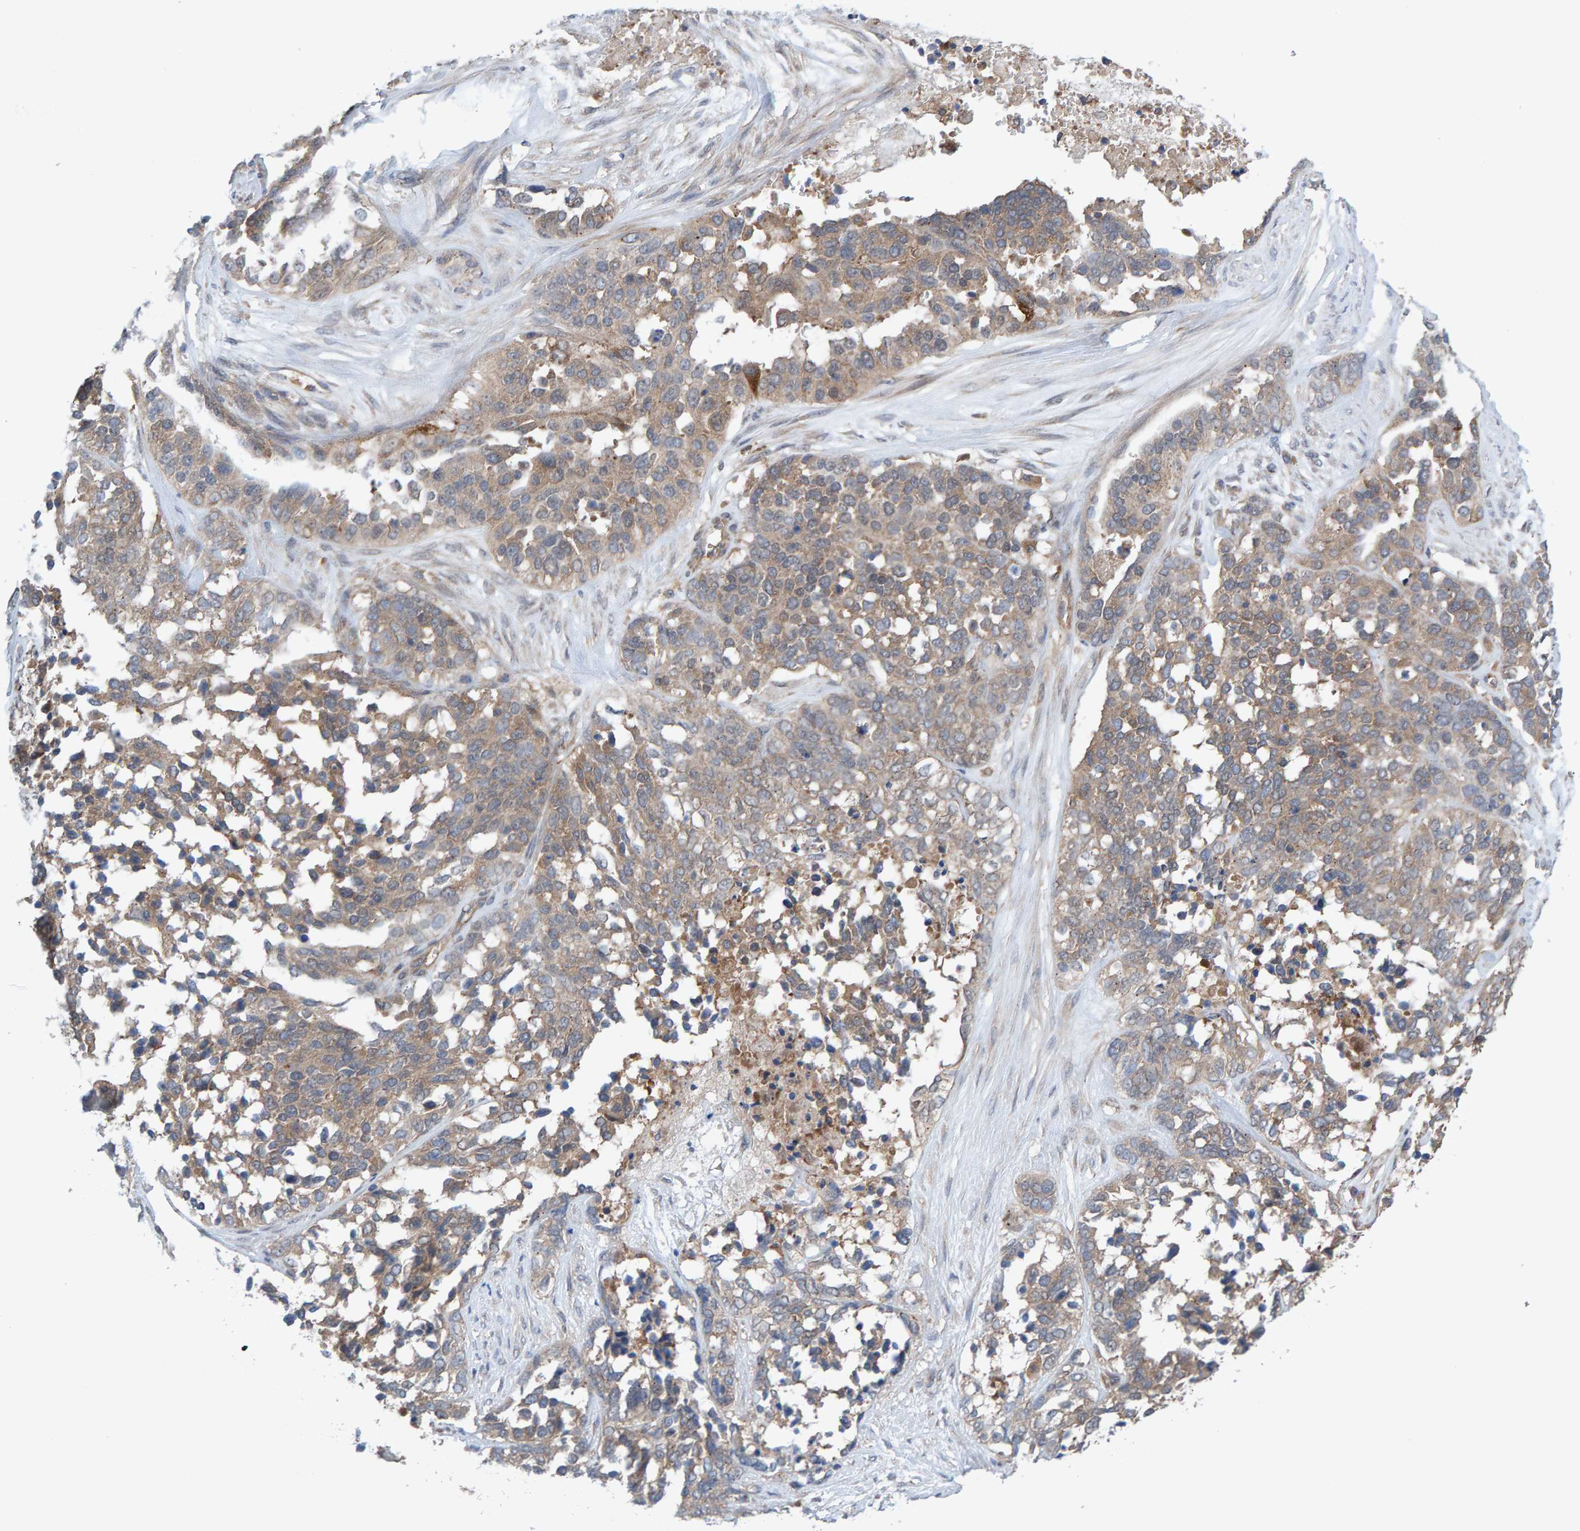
{"staining": {"intensity": "weak", "quantity": ">75%", "location": "cytoplasmic/membranous"}, "tissue": "ovarian cancer", "cell_type": "Tumor cells", "image_type": "cancer", "snomed": [{"axis": "morphology", "description": "Cystadenocarcinoma, serous, NOS"}, {"axis": "topography", "description": "Ovary"}], "caption": "Human ovarian serous cystadenocarcinoma stained with a brown dye displays weak cytoplasmic/membranous positive expression in approximately >75% of tumor cells.", "gene": "LRSAM1", "patient": {"sex": "female", "age": 44}}